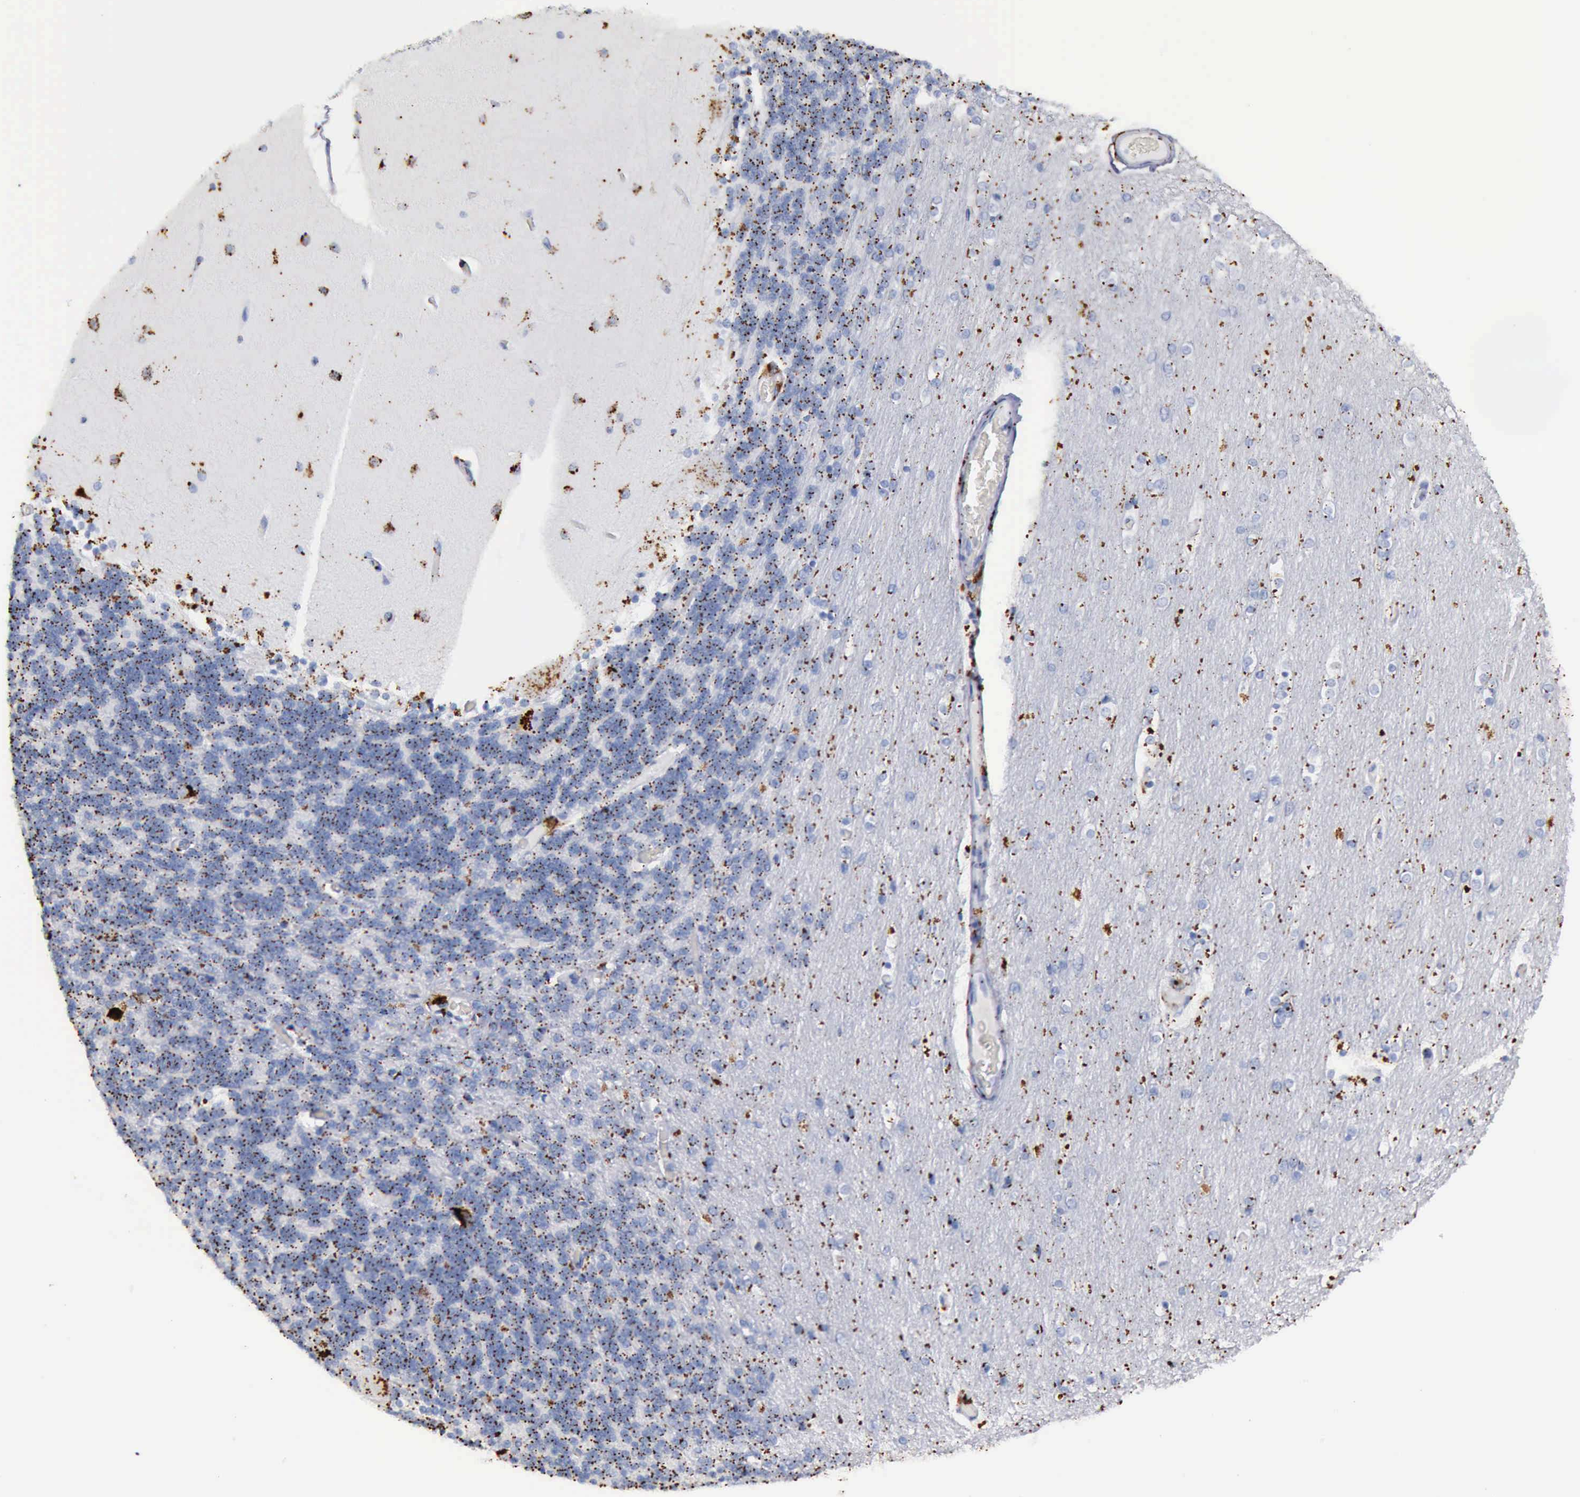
{"staining": {"intensity": "moderate", "quantity": ">75%", "location": "cytoplasmic/membranous"}, "tissue": "cerebellum", "cell_type": "Cells in granular layer", "image_type": "normal", "snomed": [{"axis": "morphology", "description": "Normal tissue, NOS"}, {"axis": "topography", "description": "Cerebellum"}], "caption": "High-power microscopy captured an IHC histopathology image of normal cerebellum, revealing moderate cytoplasmic/membranous expression in approximately >75% of cells in granular layer. (DAB (3,3'-diaminobenzidine) IHC with brightfield microscopy, high magnification).", "gene": "CTSD", "patient": {"sex": "female", "age": 54}}